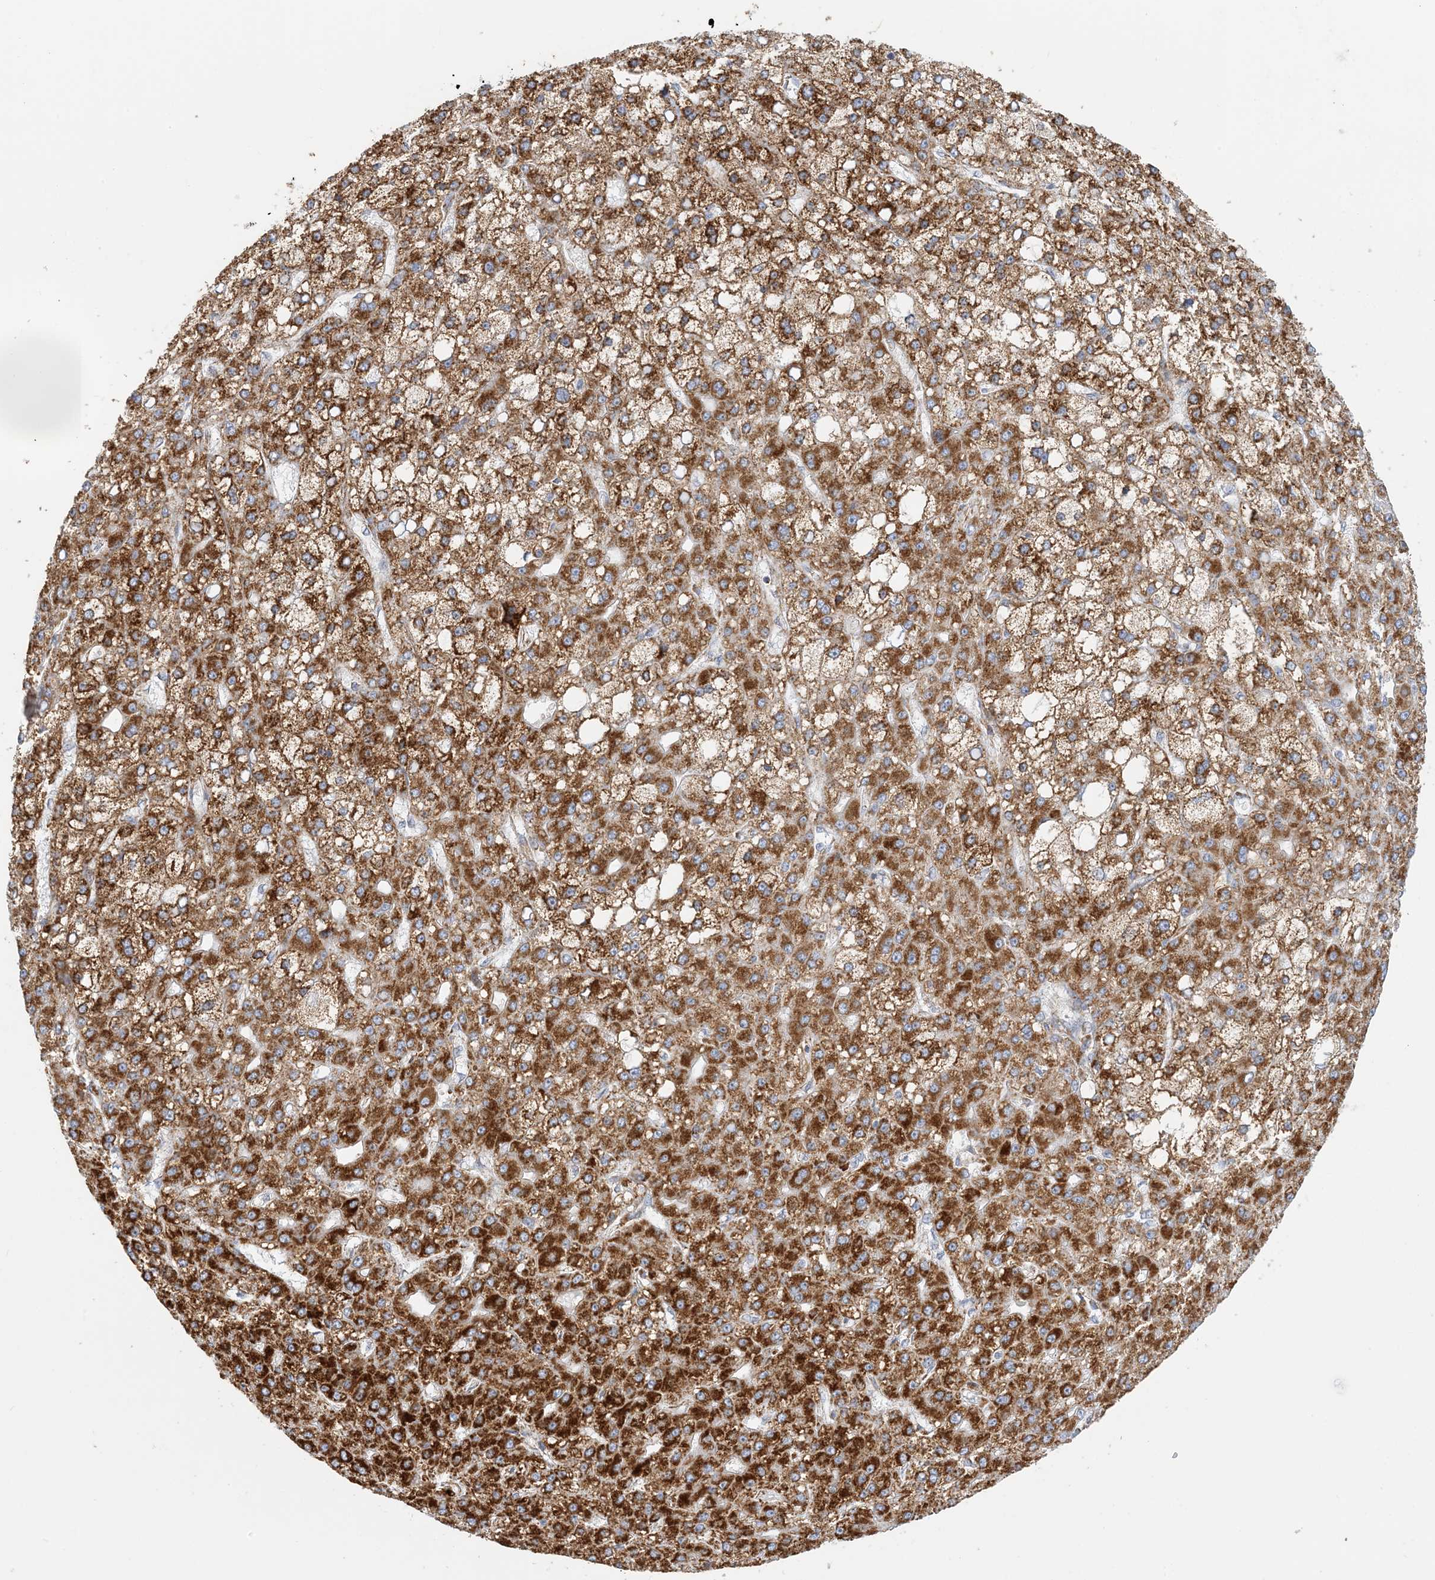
{"staining": {"intensity": "strong", "quantity": ">75%", "location": "cytoplasmic/membranous"}, "tissue": "liver cancer", "cell_type": "Tumor cells", "image_type": "cancer", "snomed": [{"axis": "morphology", "description": "Carcinoma, Hepatocellular, NOS"}, {"axis": "topography", "description": "Liver"}], "caption": "Protein staining of liver cancer tissue shows strong cytoplasmic/membranous positivity in approximately >75% of tumor cells. (DAB (3,3'-diaminobenzidine) IHC with brightfield microscopy, high magnification).", "gene": "COA3", "patient": {"sex": "male", "age": 67}}